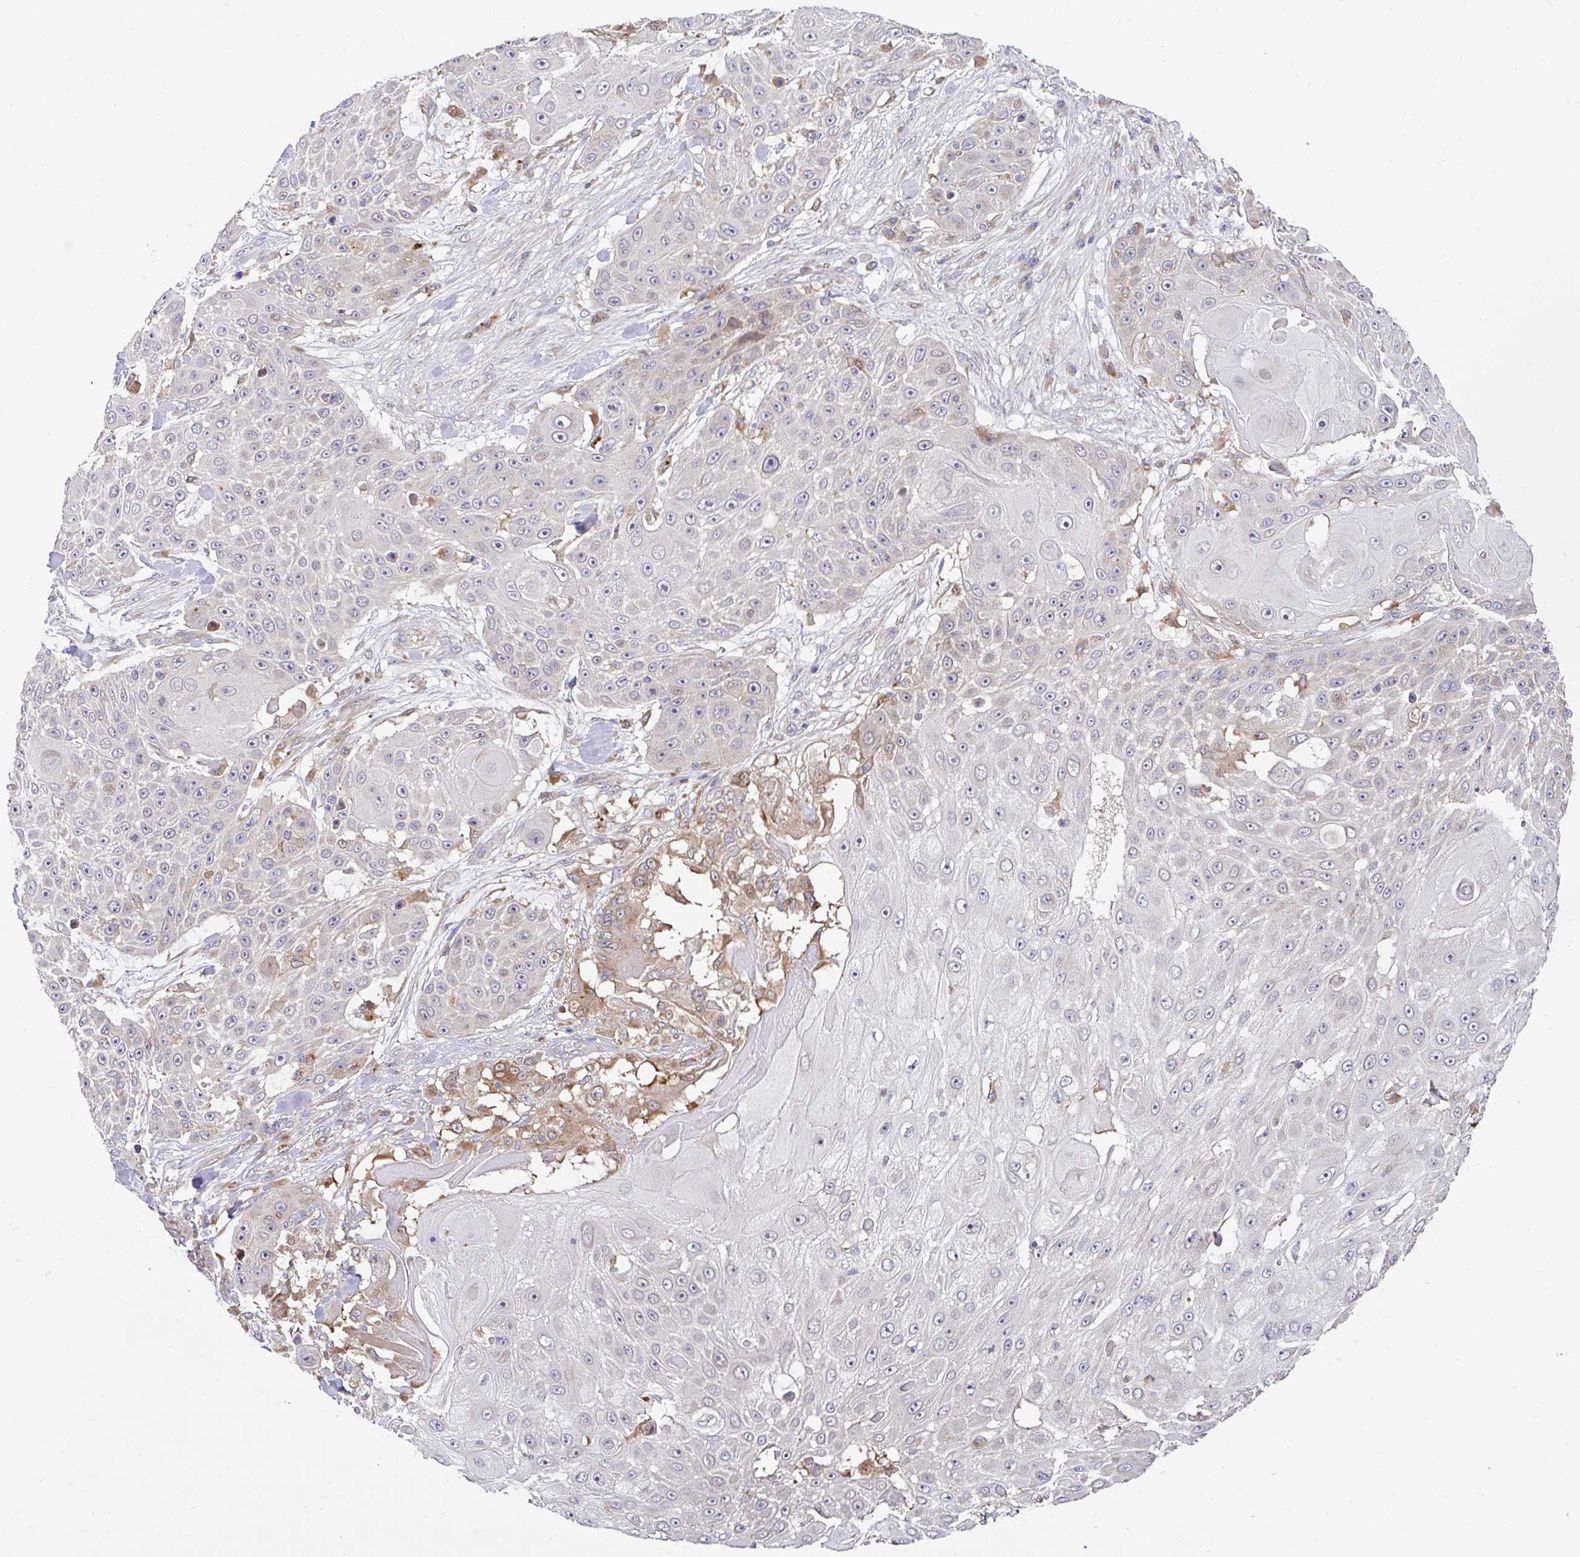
{"staining": {"intensity": "weak", "quantity": "25%-75%", "location": "cytoplasmic/membranous"}, "tissue": "skin cancer", "cell_type": "Tumor cells", "image_type": "cancer", "snomed": [{"axis": "morphology", "description": "Squamous cell carcinoma, NOS"}, {"axis": "topography", "description": "Skin"}], "caption": "Human squamous cell carcinoma (skin) stained with a brown dye demonstrates weak cytoplasmic/membranous positive expression in approximately 25%-75% of tumor cells.", "gene": "ZNF33A", "patient": {"sex": "female", "age": 86}}